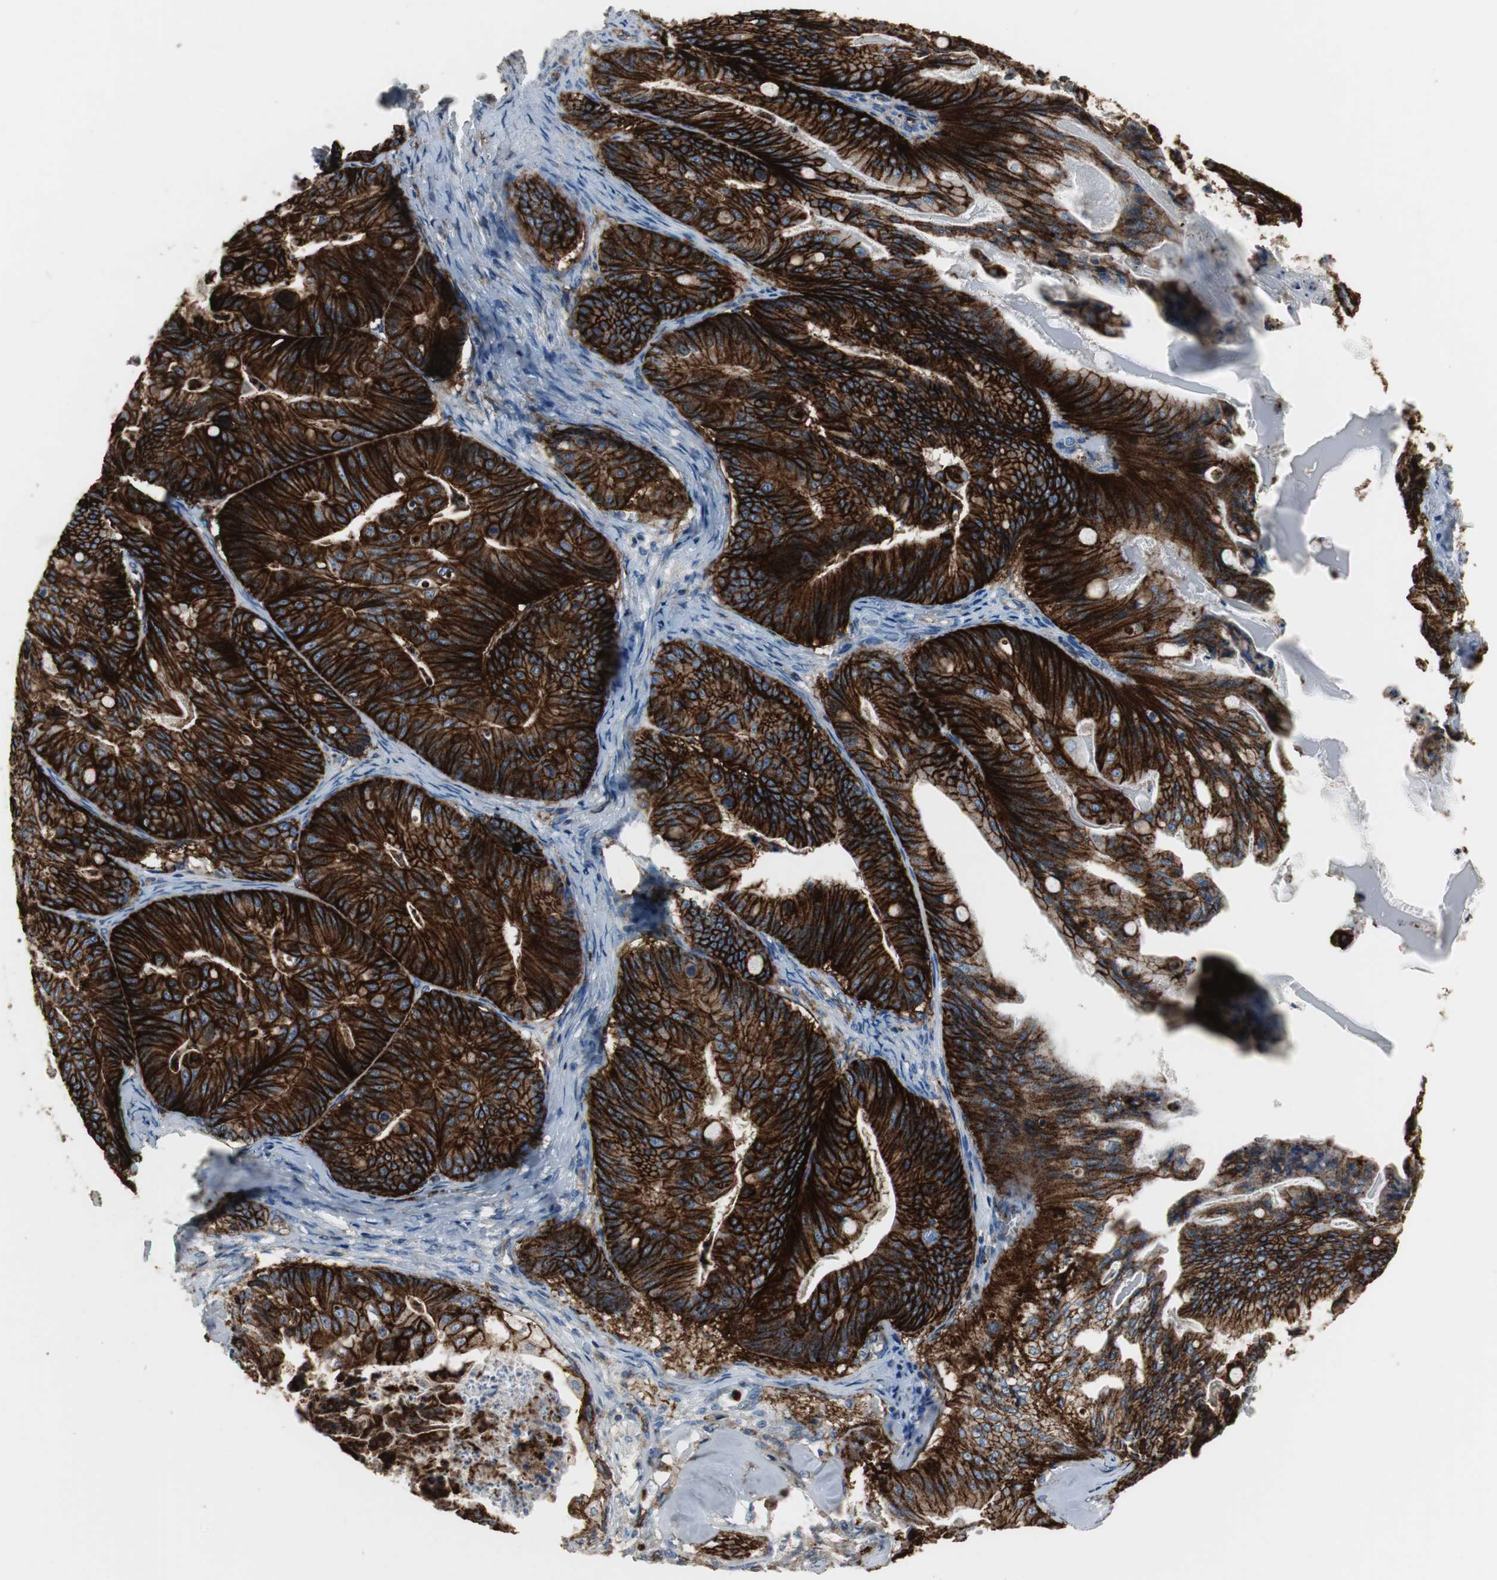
{"staining": {"intensity": "strong", "quantity": ">75%", "location": "cytoplasmic/membranous"}, "tissue": "ovarian cancer", "cell_type": "Tumor cells", "image_type": "cancer", "snomed": [{"axis": "morphology", "description": "Cystadenocarcinoma, mucinous, NOS"}, {"axis": "topography", "description": "Ovary"}], "caption": "Protein expression analysis of human ovarian cancer reveals strong cytoplasmic/membranous expression in about >75% of tumor cells.", "gene": "F11R", "patient": {"sex": "female", "age": 36}}